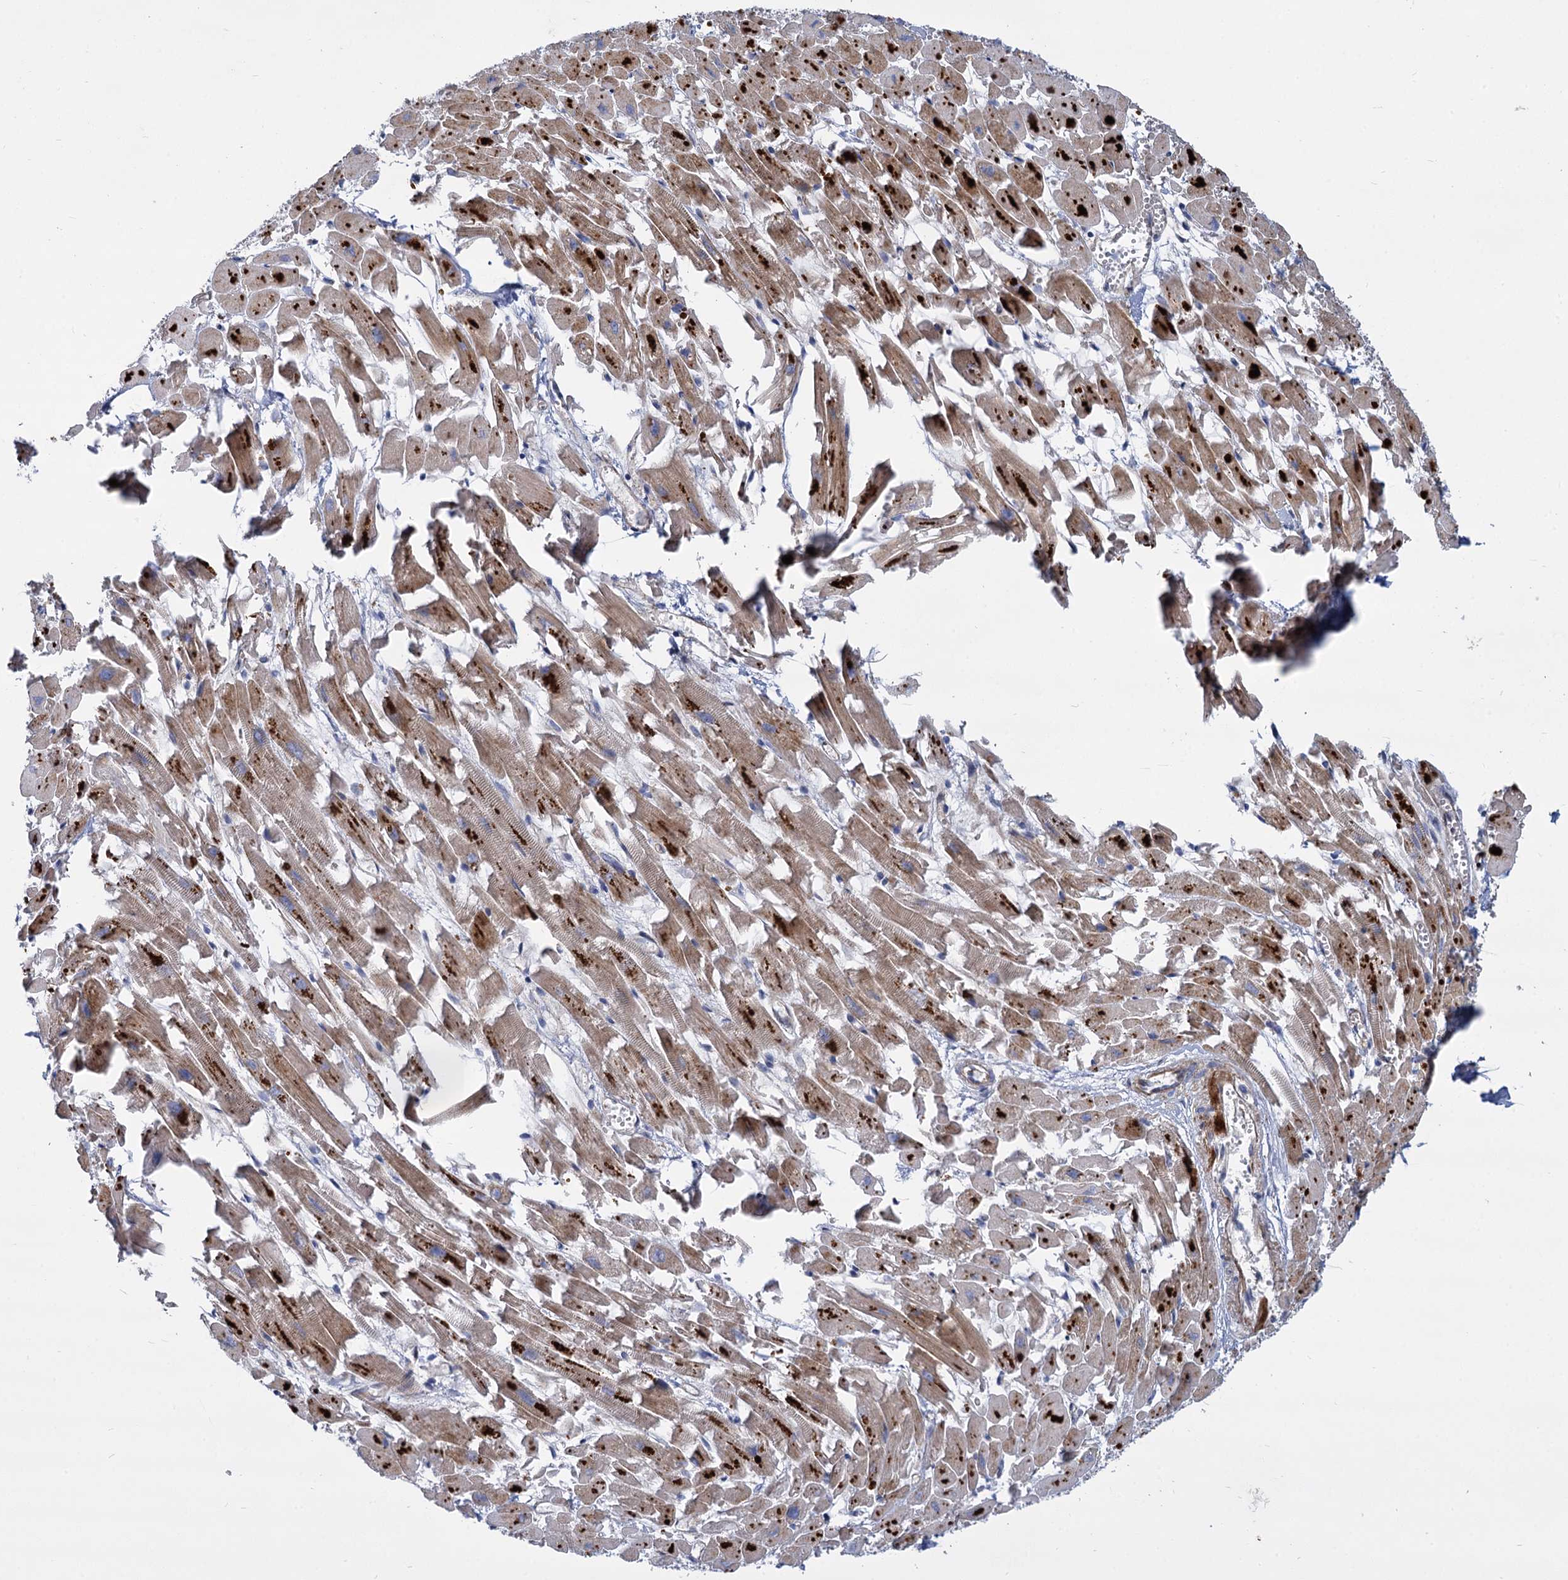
{"staining": {"intensity": "moderate", "quantity": "25%-75%", "location": "cytoplasmic/membranous"}, "tissue": "heart muscle", "cell_type": "Cardiomyocytes", "image_type": "normal", "snomed": [{"axis": "morphology", "description": "Normal tissue, NOS"}, {"axis": "topography", "description": "Heart"}], "caption": "Protein staining displays moderate cytoplasmic/membranous expression in approximately 25%-75% of cardiomyocytes in unremarkable heart muscle. The protein of interest is stained brown, and the nuclei are stained in blue (DAB IHC with brightfield microscopy, high magnification).", "gene": "TRIM77", "patient": {"sex": "female", "age": 64}}